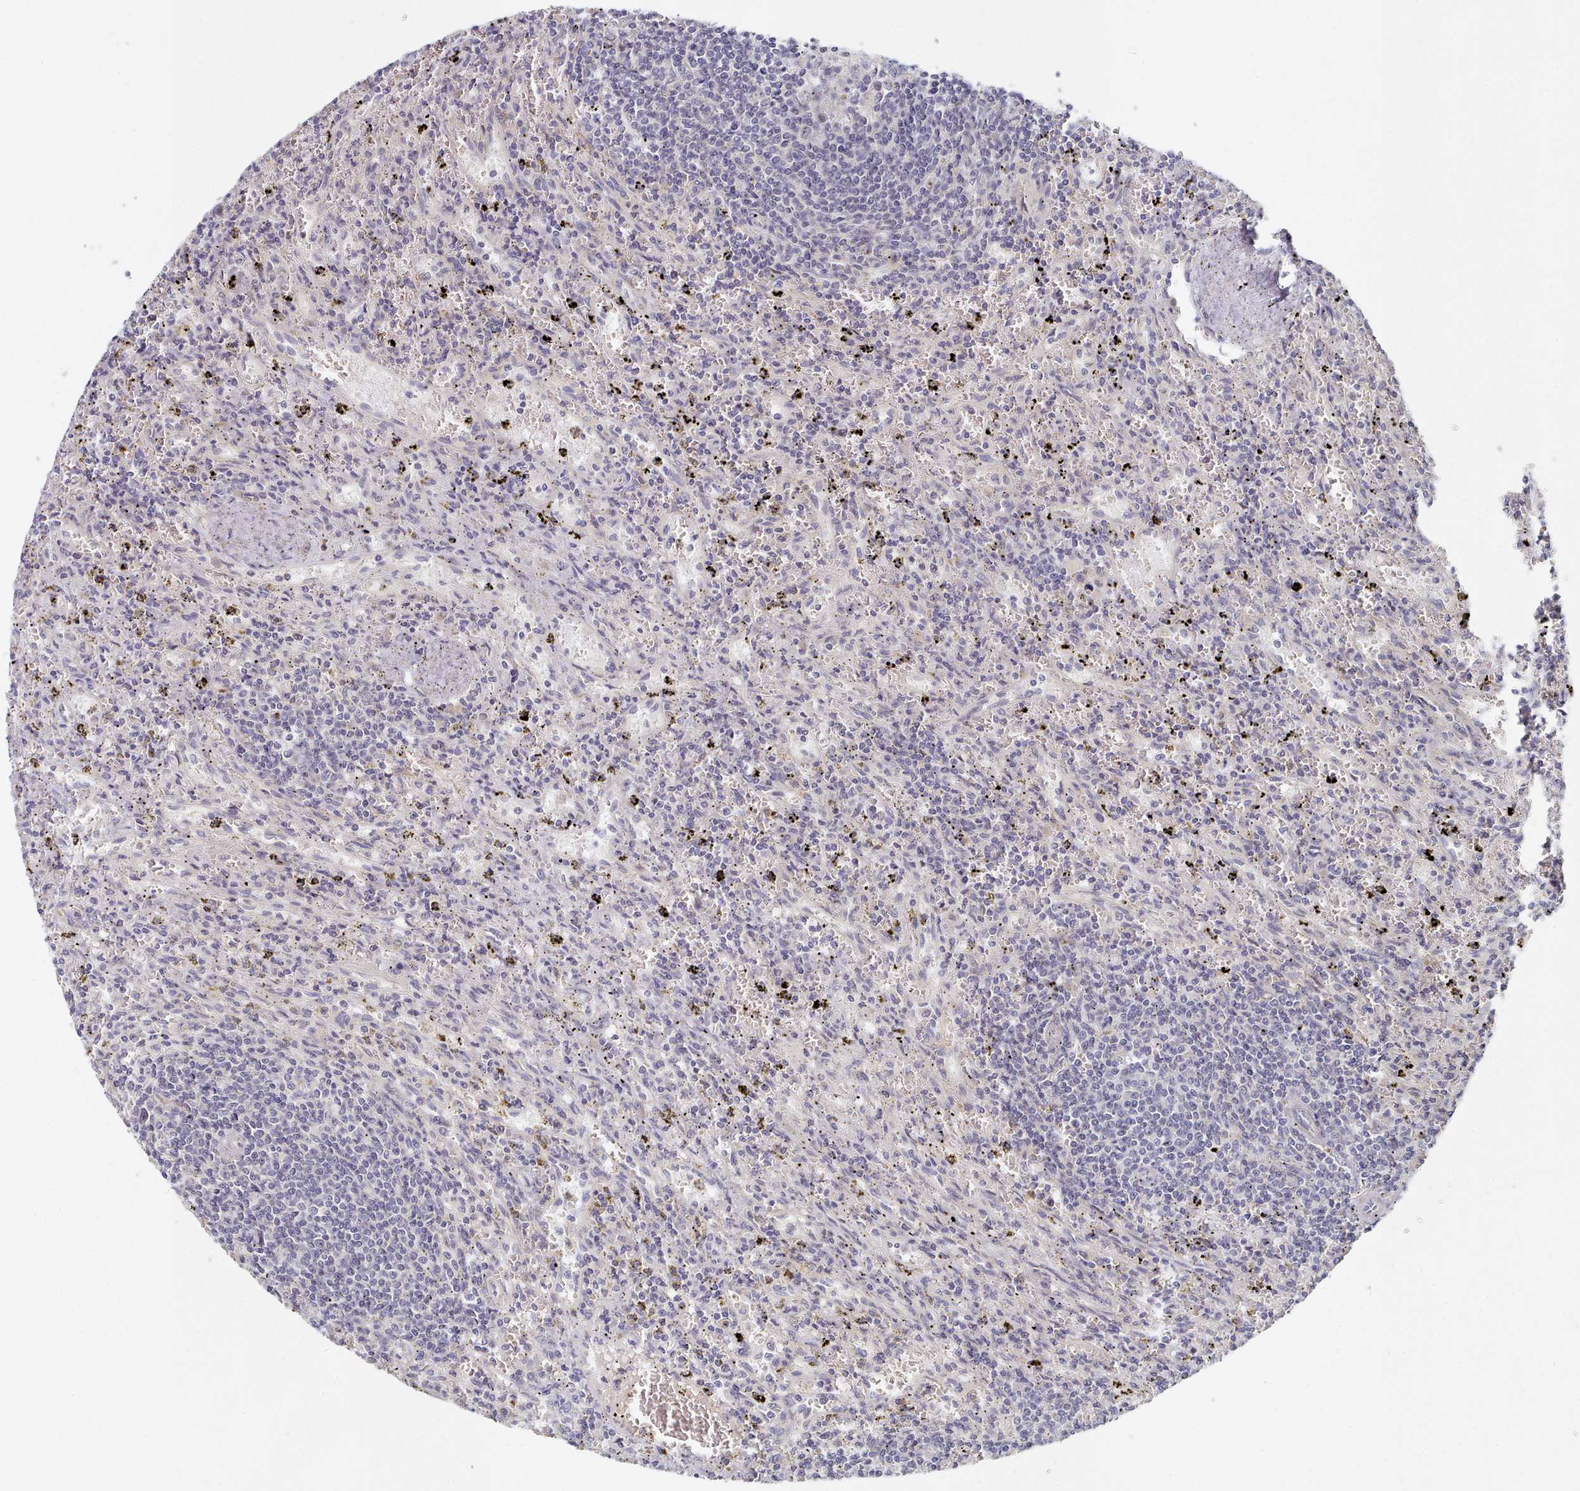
{"staining": {"intensity": "negative", "quantity": "none", "location": "none"}, "tissue": "lymphoma", "cell_type": "Tumor cells", "image_type": "cancer", "snomed": [{"axis": "morphology", "description": "Malignant lymphoma, non-Hodgkin's type, Low grade"}, {"axis": "topography", "description": "Spleen"}], "caption": "This histopathology image is of low-grade malignant lymphoma, non-Hodgkin's type stained with IHC to label a protein in brown with the nuclei are counter-stained blue. There is no positivity in tumor cells. (Immunohistochemistry (ihc), brightfield microscopy, high magnification).", "gene": "TYW1B", "patient": {"sex": "male", "age": 76}}